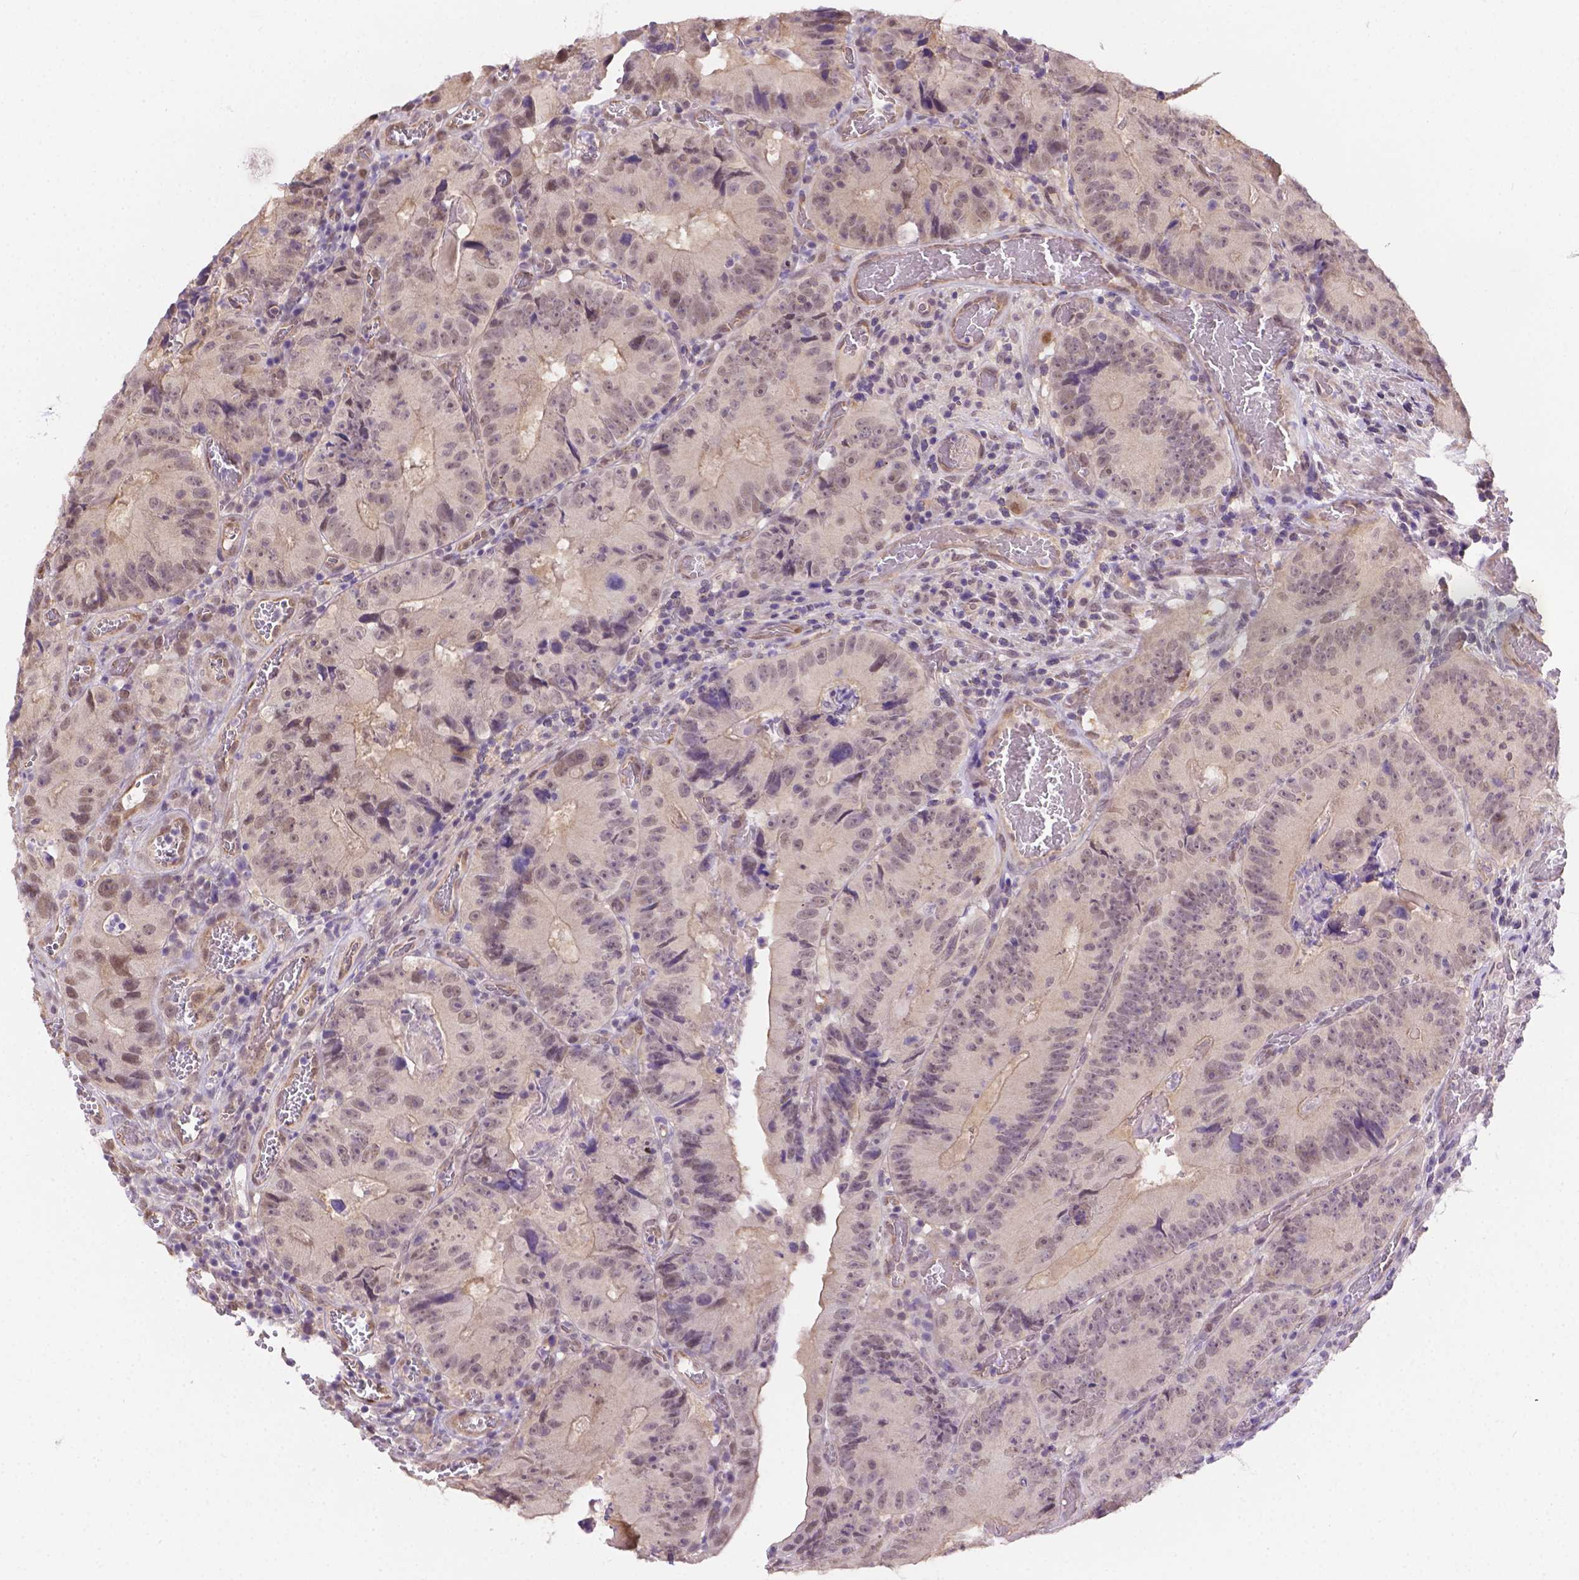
{"staining": {"intensity": "negative", "quantity": "none", "location": "none"}, "tissue": "colorectal cancer", "cell_type": "Tumor cells", "image_type": "cancer", "snomed": [{"axis": "morphology", "description": "Adenocarcinoma, NOS"}, {"axis": "topography", "description": "Colon"}], "caption": "High power microscopy photomicrograph of an IHC image of colorectal adenocarcinoma, revealing no significant expression in tumor cells. (Brightfield microscopy of DAB (3,3'-diaminobenzidine) IHC at high magnification).", "gene": "NXPE2", "patient": {"sex": "female", "age": 86}}